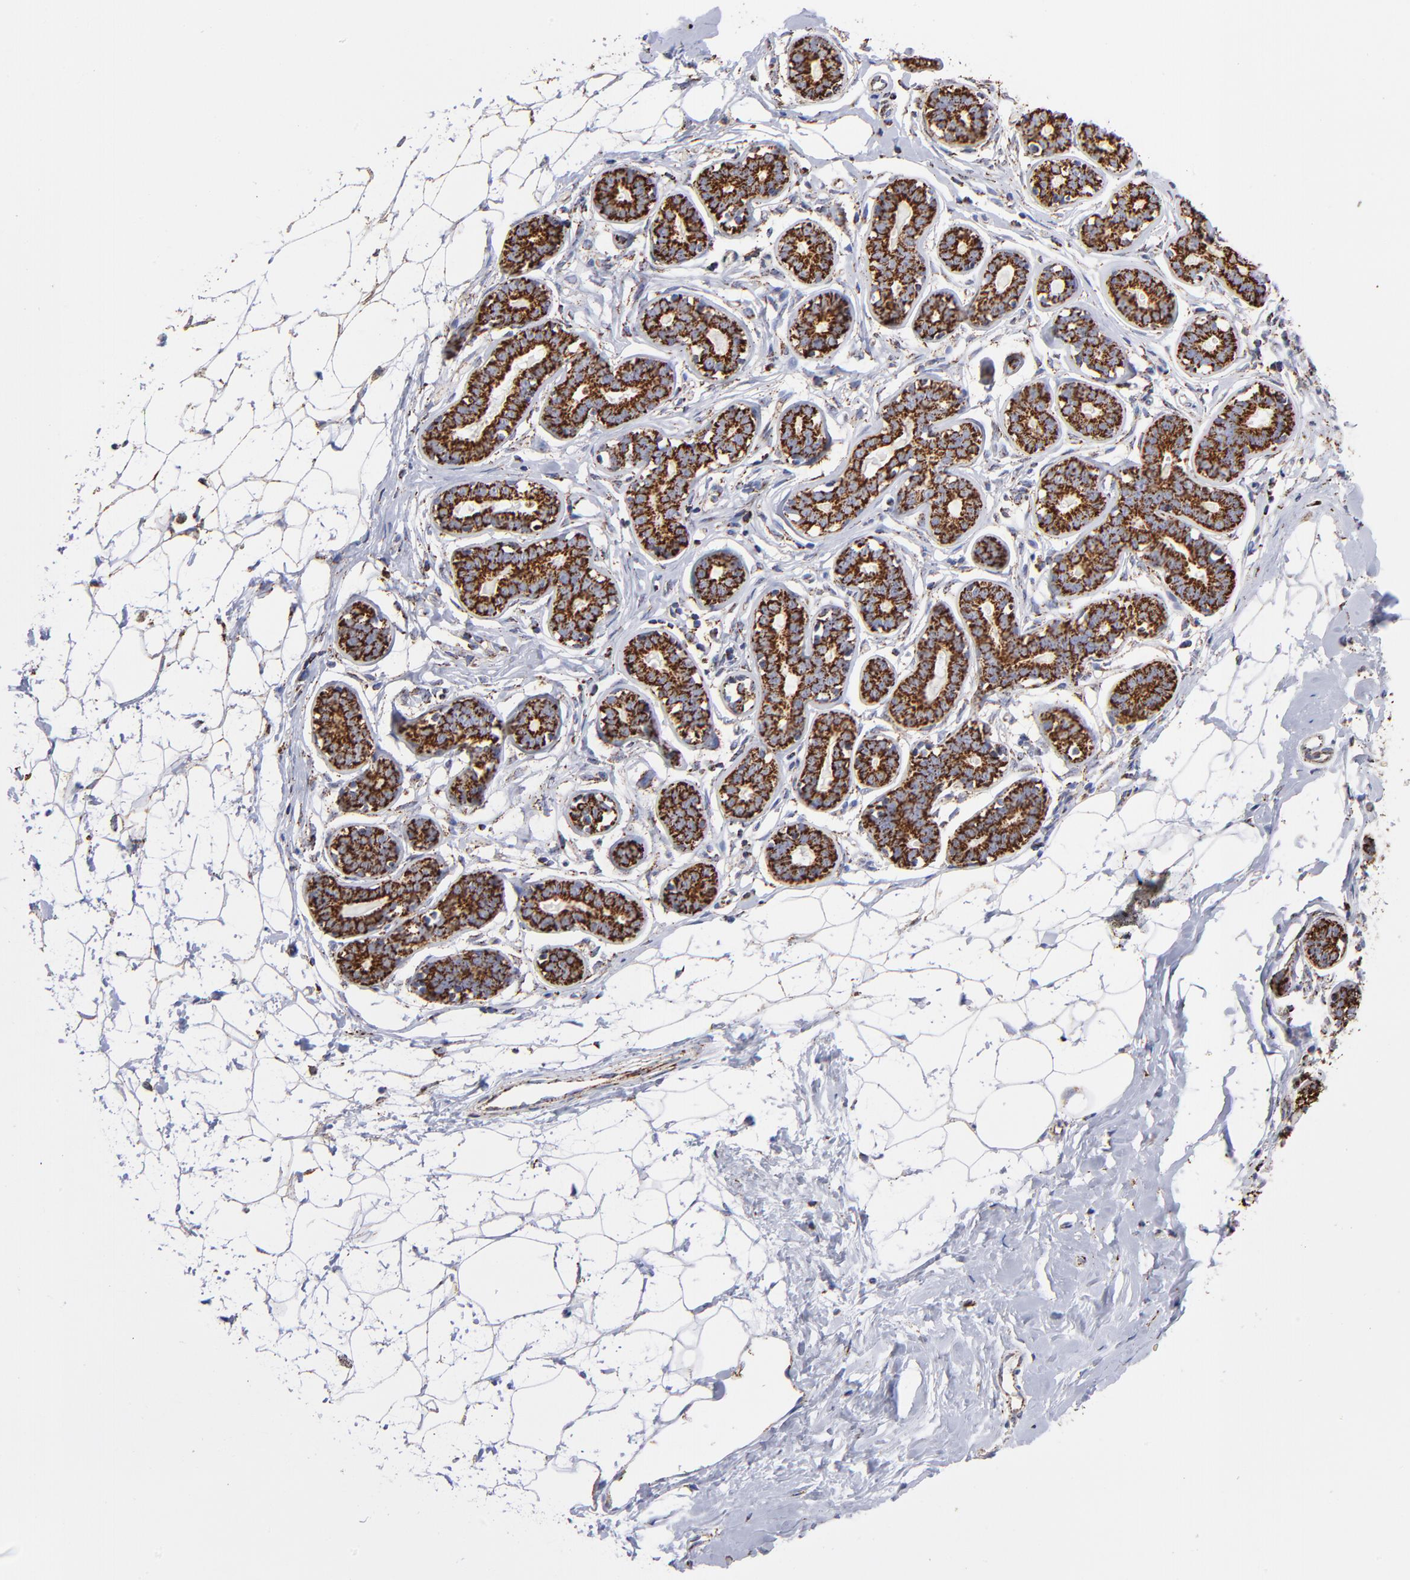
{"staining": {"intensity": "moderate", "quantity": ">75%", "location": "cytoplasmic/membranous"}, "tissue": "breast", "cell_type": "Adipocytes", "image_type": "normal", "snomed": [{"axis": "morphology", "description": "Normal tissue, NOS"}, {"axis": "topography", "description": "Breast"}], "caption": "Adipocytes show moderate cytoplasmic/membranous expression in approximately >75% of cells in benign breast.", "gene": "PHB1", "patient": {"sex": "female", "age": 22}}